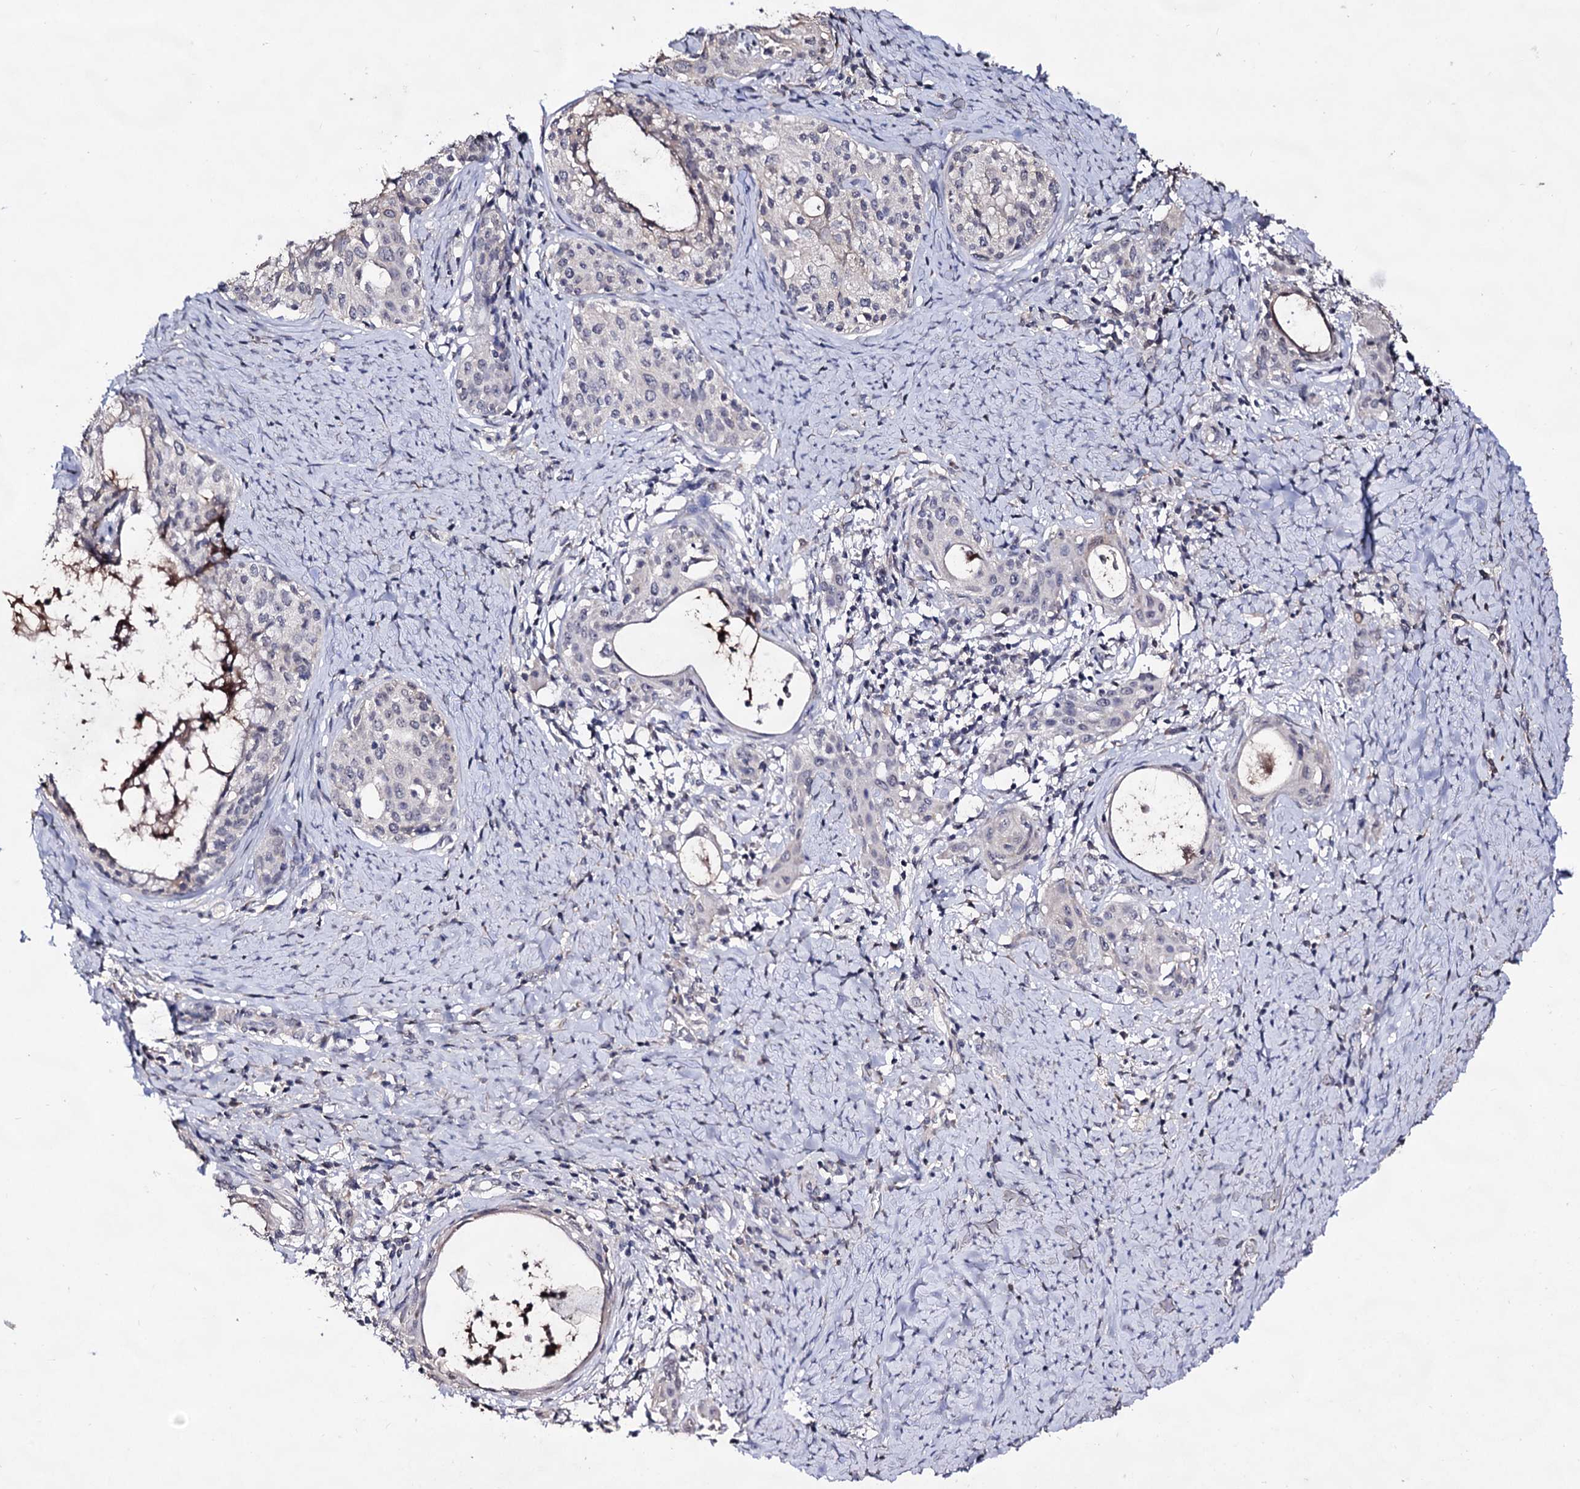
{"staining": {"intensity": "negative", "quantity": "none", "location": "none"}, "tissue": "cervical cancer", "cell_type": "Tumor cells", "image_type": "cancer", "snomed": [{"axis": "morphology", "description": "Squamous cell carcinoma, NOS"}, {"axis": "morphology", "description": "Adenocarcinoma, NOS"}, {"axis": "topography", "description": "Cervix"}], "caption": "High magnification brightfield microscopy of cervical cancer (squamous cell carcinoma) stained with DAB (3,3'-diaminobenzidine) (brown) and counterstained with hematoxylin (blue): tumor cells show no significant staining.", "gene": "PLIN1", "patient": {"sex": "female", "age": 52}}